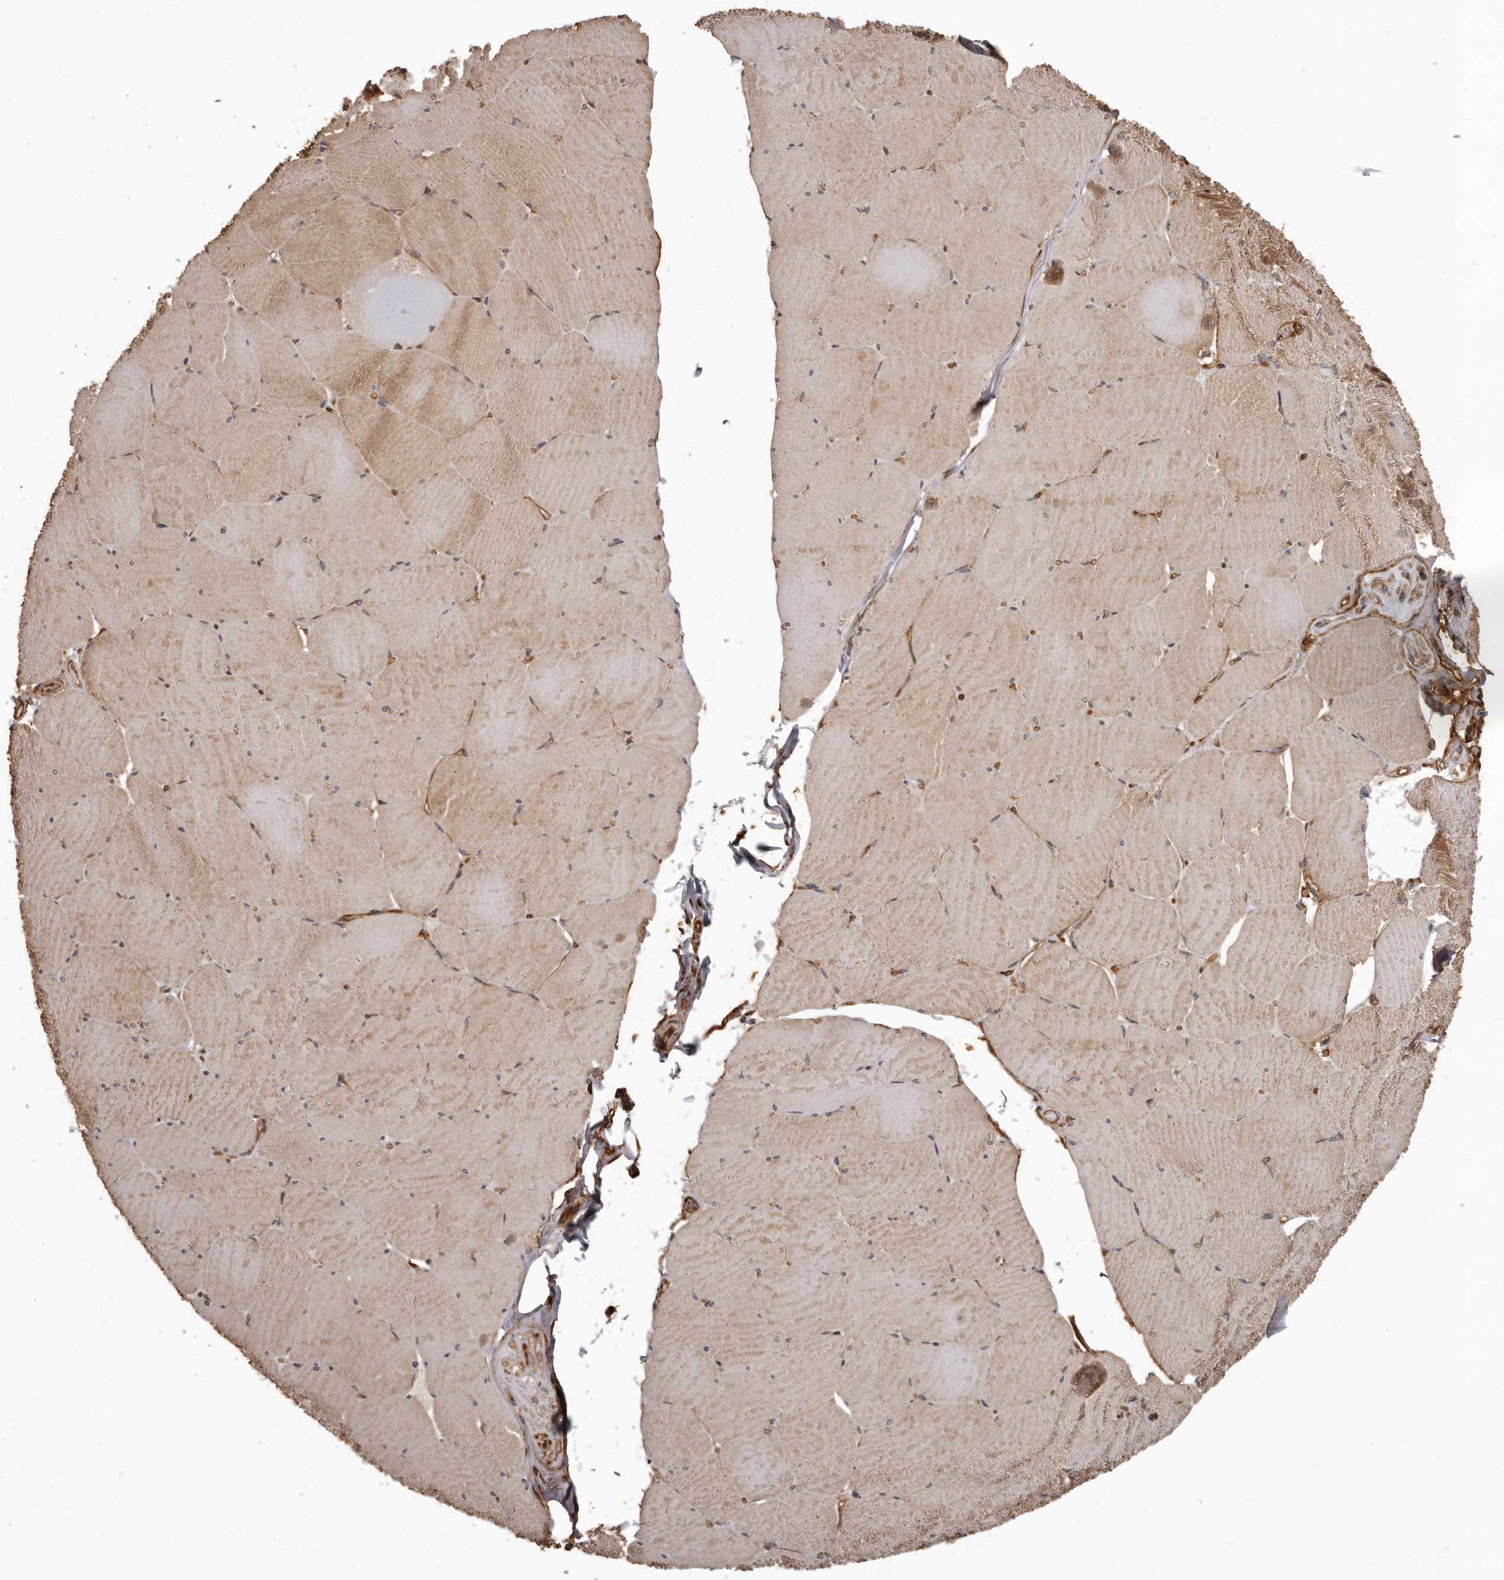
{"staining": {"intensity": "moderate", "quantity": "25%-75%", "location": "cytoplasmic/membranous"}, "tissue": "skeletal muscle", "cell_type": "Myocytes", "image_type": "normal", "snomed": [{"axis": "morphology", "description": "Normal tissue, NOS"}, {"axis": "topography", "description": "Skeletal muscle"}, {"axis": "topography", "description": "Head-Neck"}], "caption": "Moderate cytoplasmic/membranous protein staining is identified in about 25%-75% of myocytes in skeletal muscle.", "gene": "SLITRK6", "patient": {"sex": "male", "age": 66}}